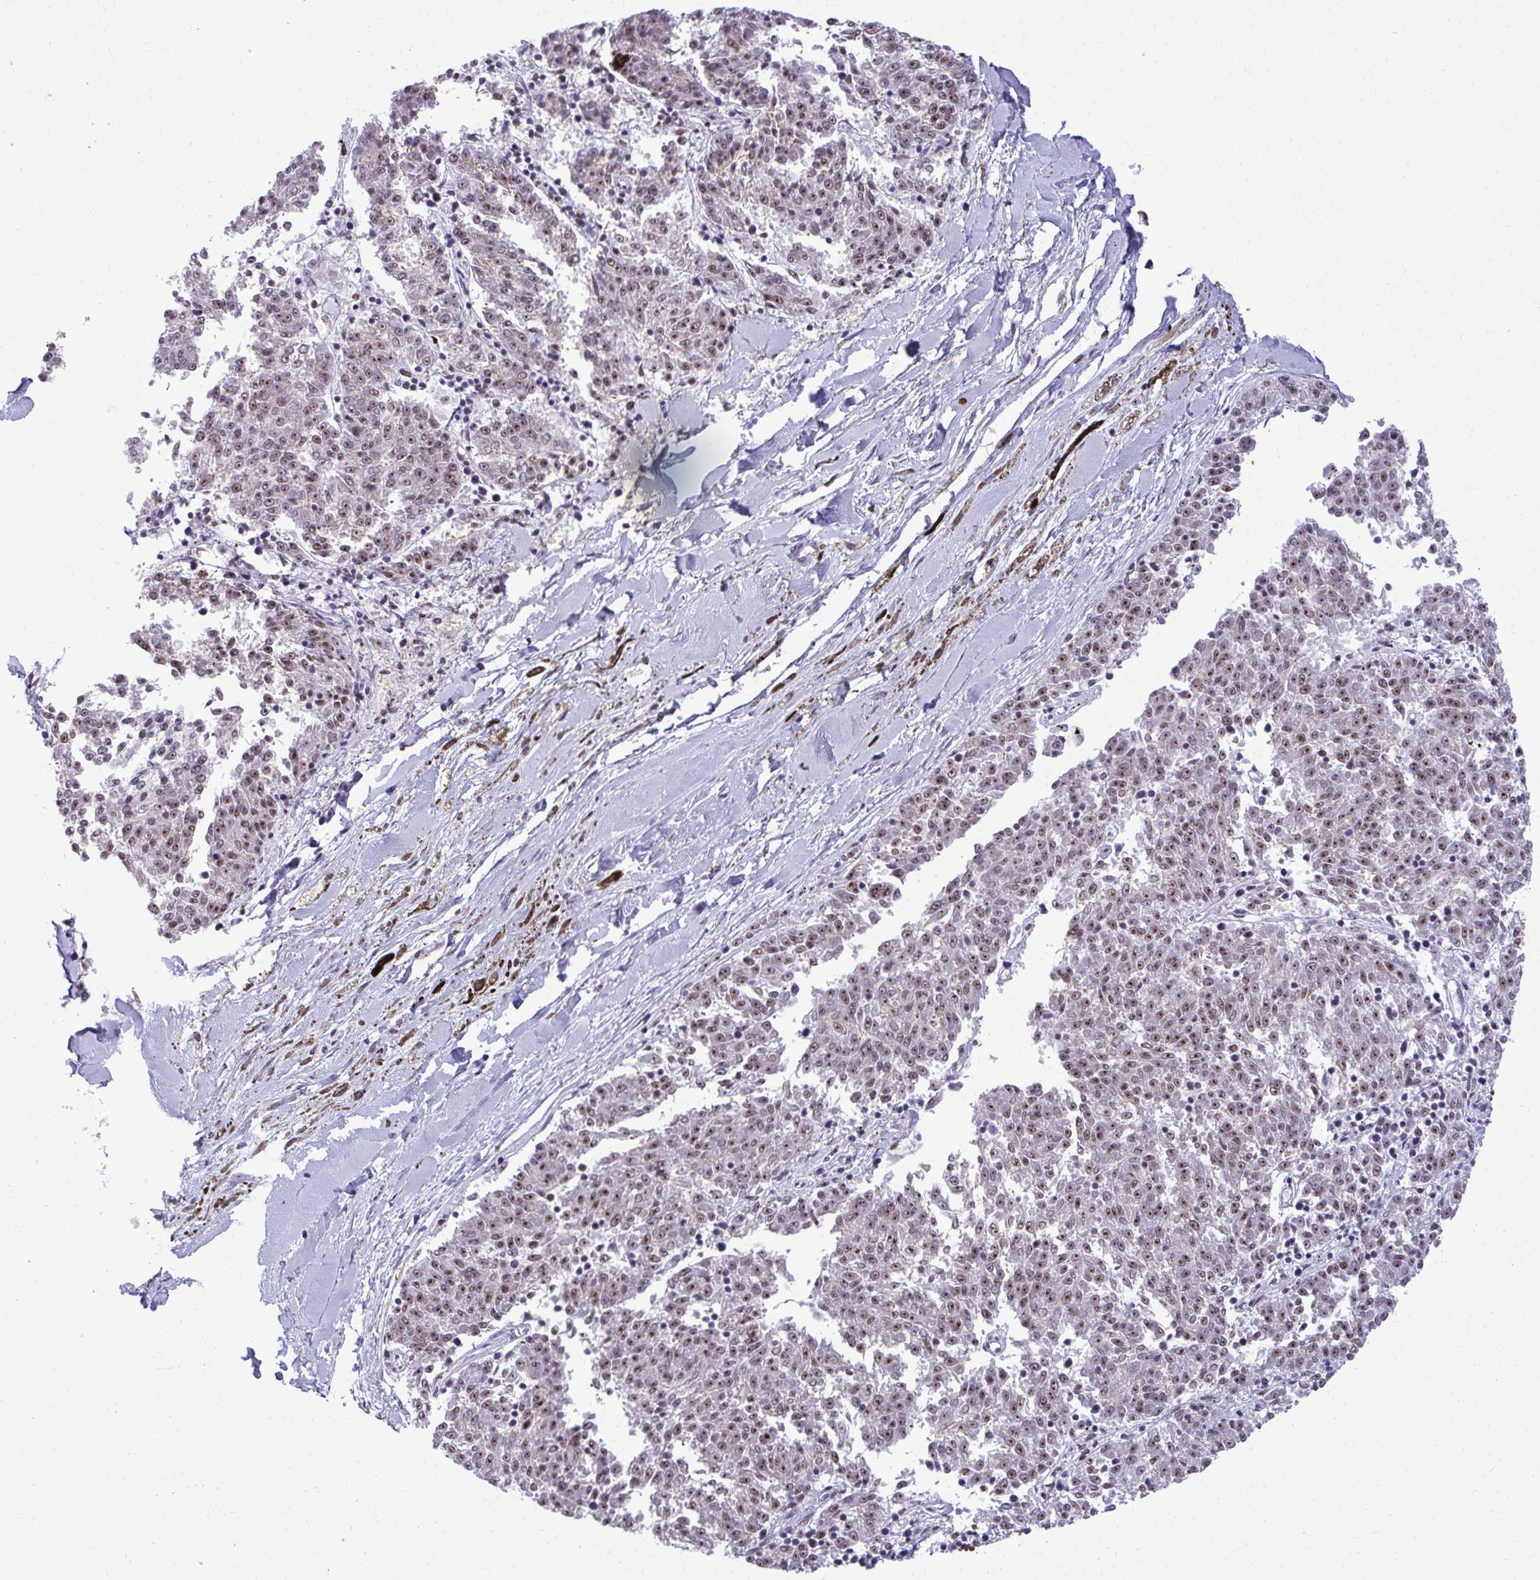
{"staining": {"intensity": "moderate", "quantity": ">75%", "location": "nuclear"}, "tissue": "melanoma", "cell_type": "Tumor cells", "image_type": "cancer", "snomed": [{"axis": "morphology", "description": "Malignant melanoma, NOS"}, {"axis": "topography", "description": "Skin"}], "caption": "Tumor cells reveal moderate nuclear expression in approximately >75% of cells in melanoma.", "gene": "PELP1", "patient": {"sex": "female", "age": 72}}